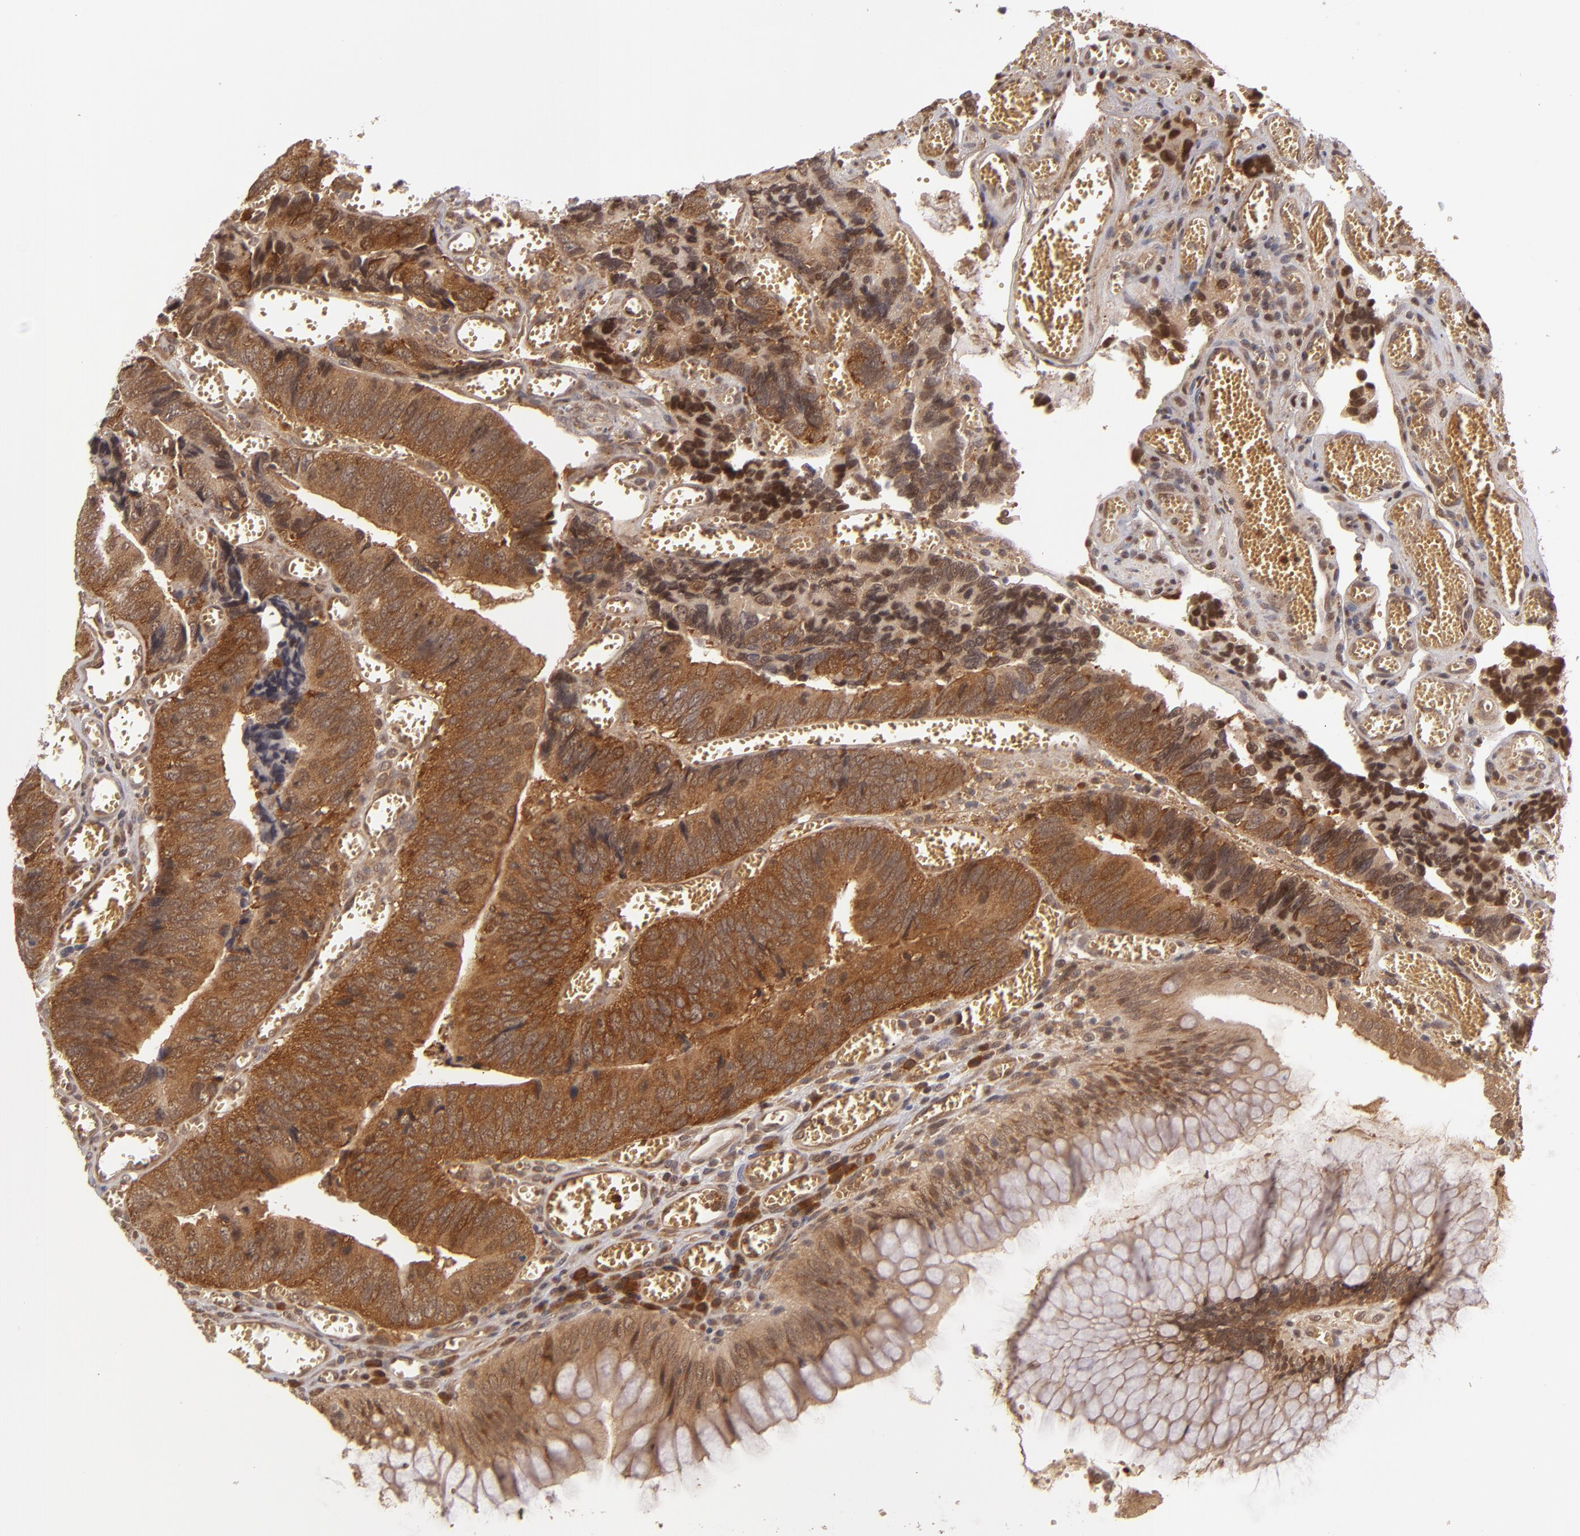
{"staining": {"intensity": "strong", "quantity": ">75%", "location": "cytoplasmic/membranous"}, "tissue": "colorectal cancer", "cell_type": "Tumor cells", "image_type": "cancer", "snomed": [{"axis": "morphology", "description": "Adenocarcinoma, NOS"}, {"axis": "topography", "description": "Colon"}], "caption": "Immunohistochemistry (IHC) histopathology image of neoplastic tissue: human colorectal cancer (adenocarcinoma) stained using IHC shows high levels of strong protein expression localized specifically in the cytoplasmic/membranous of tumor cells, appearing as a cytoplasmic/membranous brown color.", "gene": "MAPK3", "patient": {"sex": "male", "age": 72}}